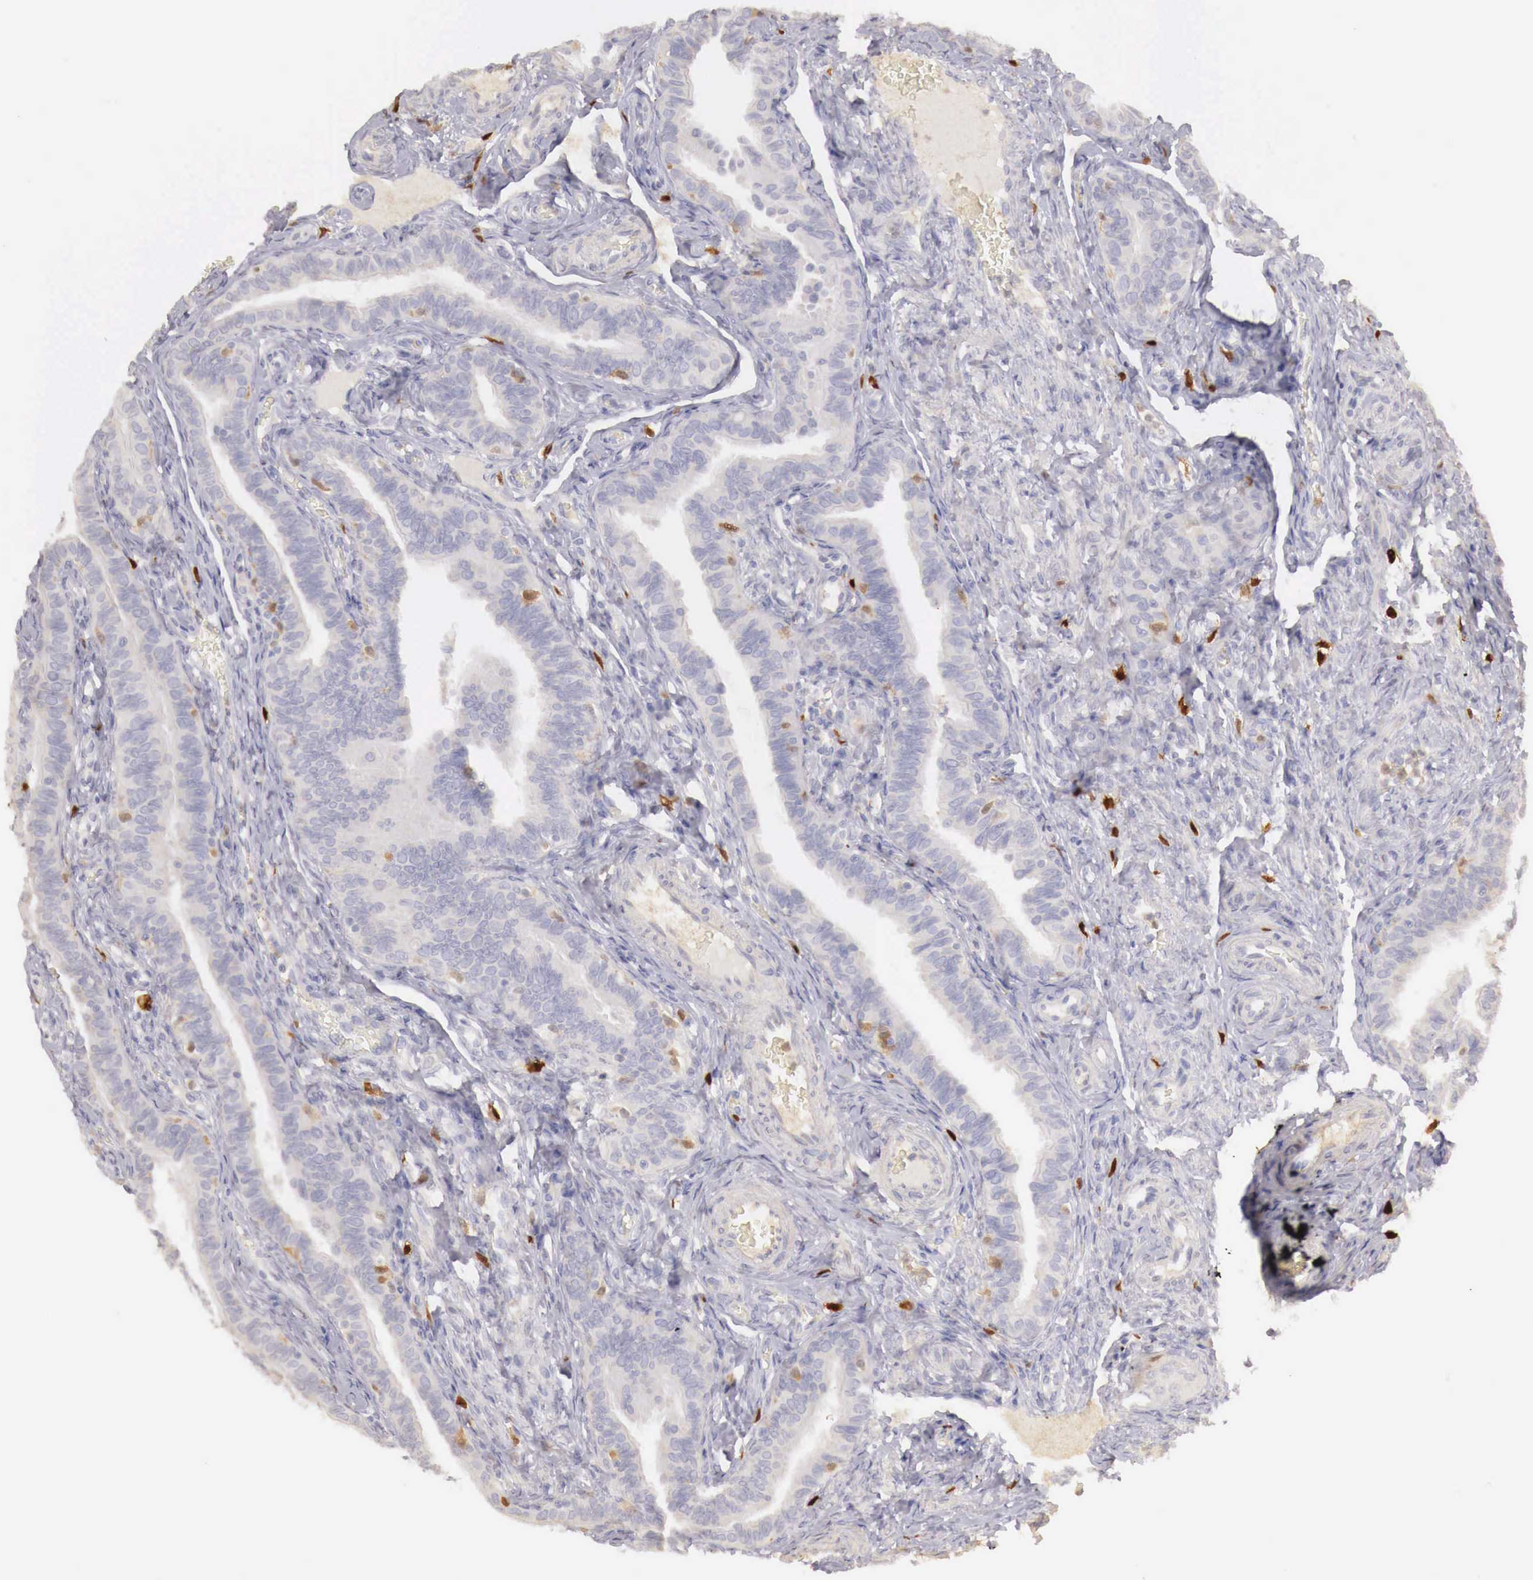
{"staining": {"intensity": "negative", "quantity": "none", "location": "none"}, "tissue": "fallopian tube", "cell_type": "Glandular cells", "image_type": "normal", "snomed": [{"axis": "morphology", "description": "Normal tissue, NOS"}, {"axis": "topography", "description": "Fallopian tube"}], "caption": "Glandular cells are negative for brown protein staining in benign fallopian tube. Nuclei are stained in blue.", "gene": "RENBP", "patient": {"sex": "female", "age": 38}}